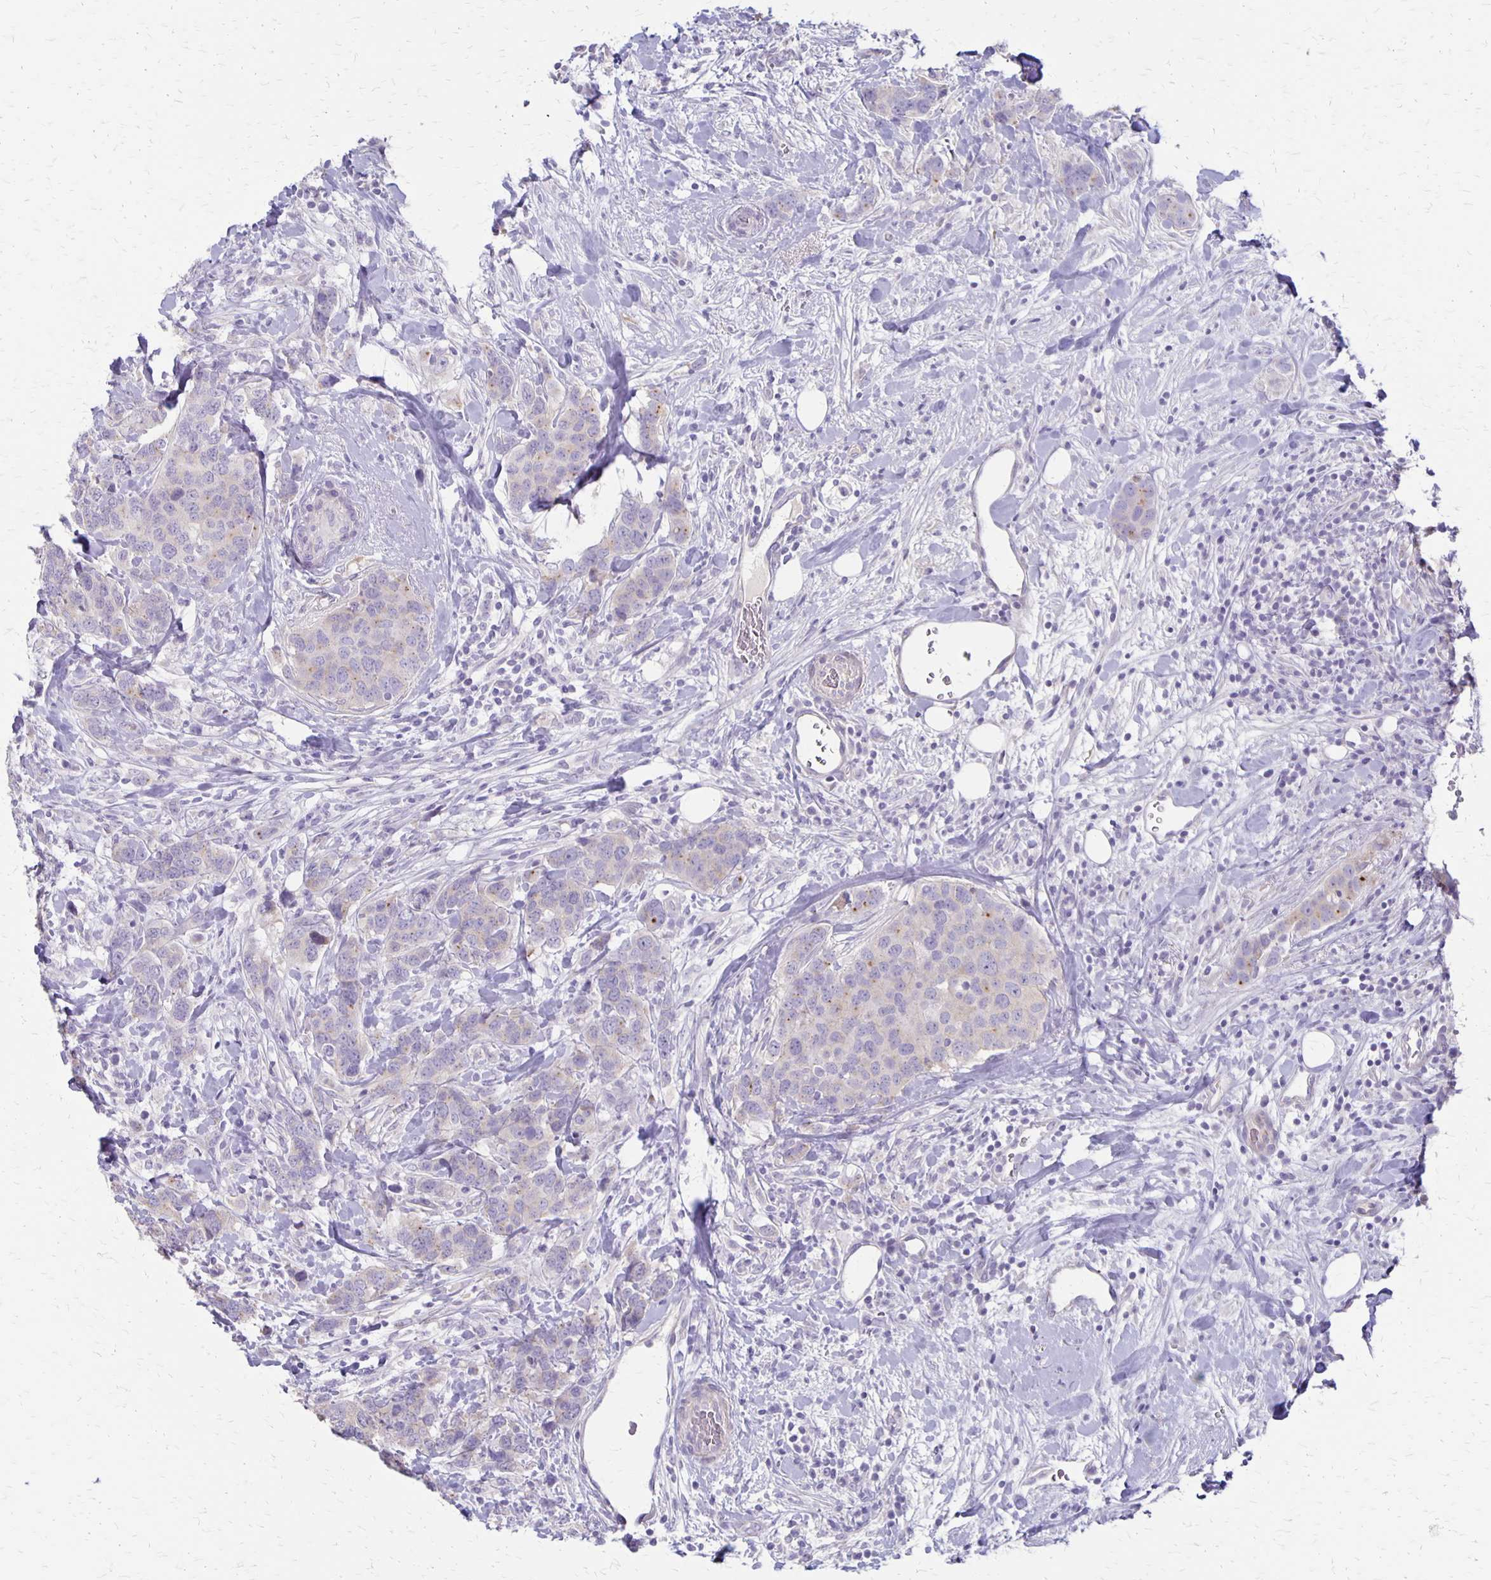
{"staining": {"intensity": "negative", "quantity": "none", "location": "none"}, "tissue": "breast cancer", "cell_type": "Tumor cells", "image_type": "cancer", "snomed": [{"axis": "morphology", "description": "Lobular carcinoma"}, {"axis": "topography", "description": "Breast"}], "caption": "The micrograph shows no staining of tumor cells in breast lobular carcinoma.", "gene": "HOMER1", "patient": {"sex": "female", "age": 59}}